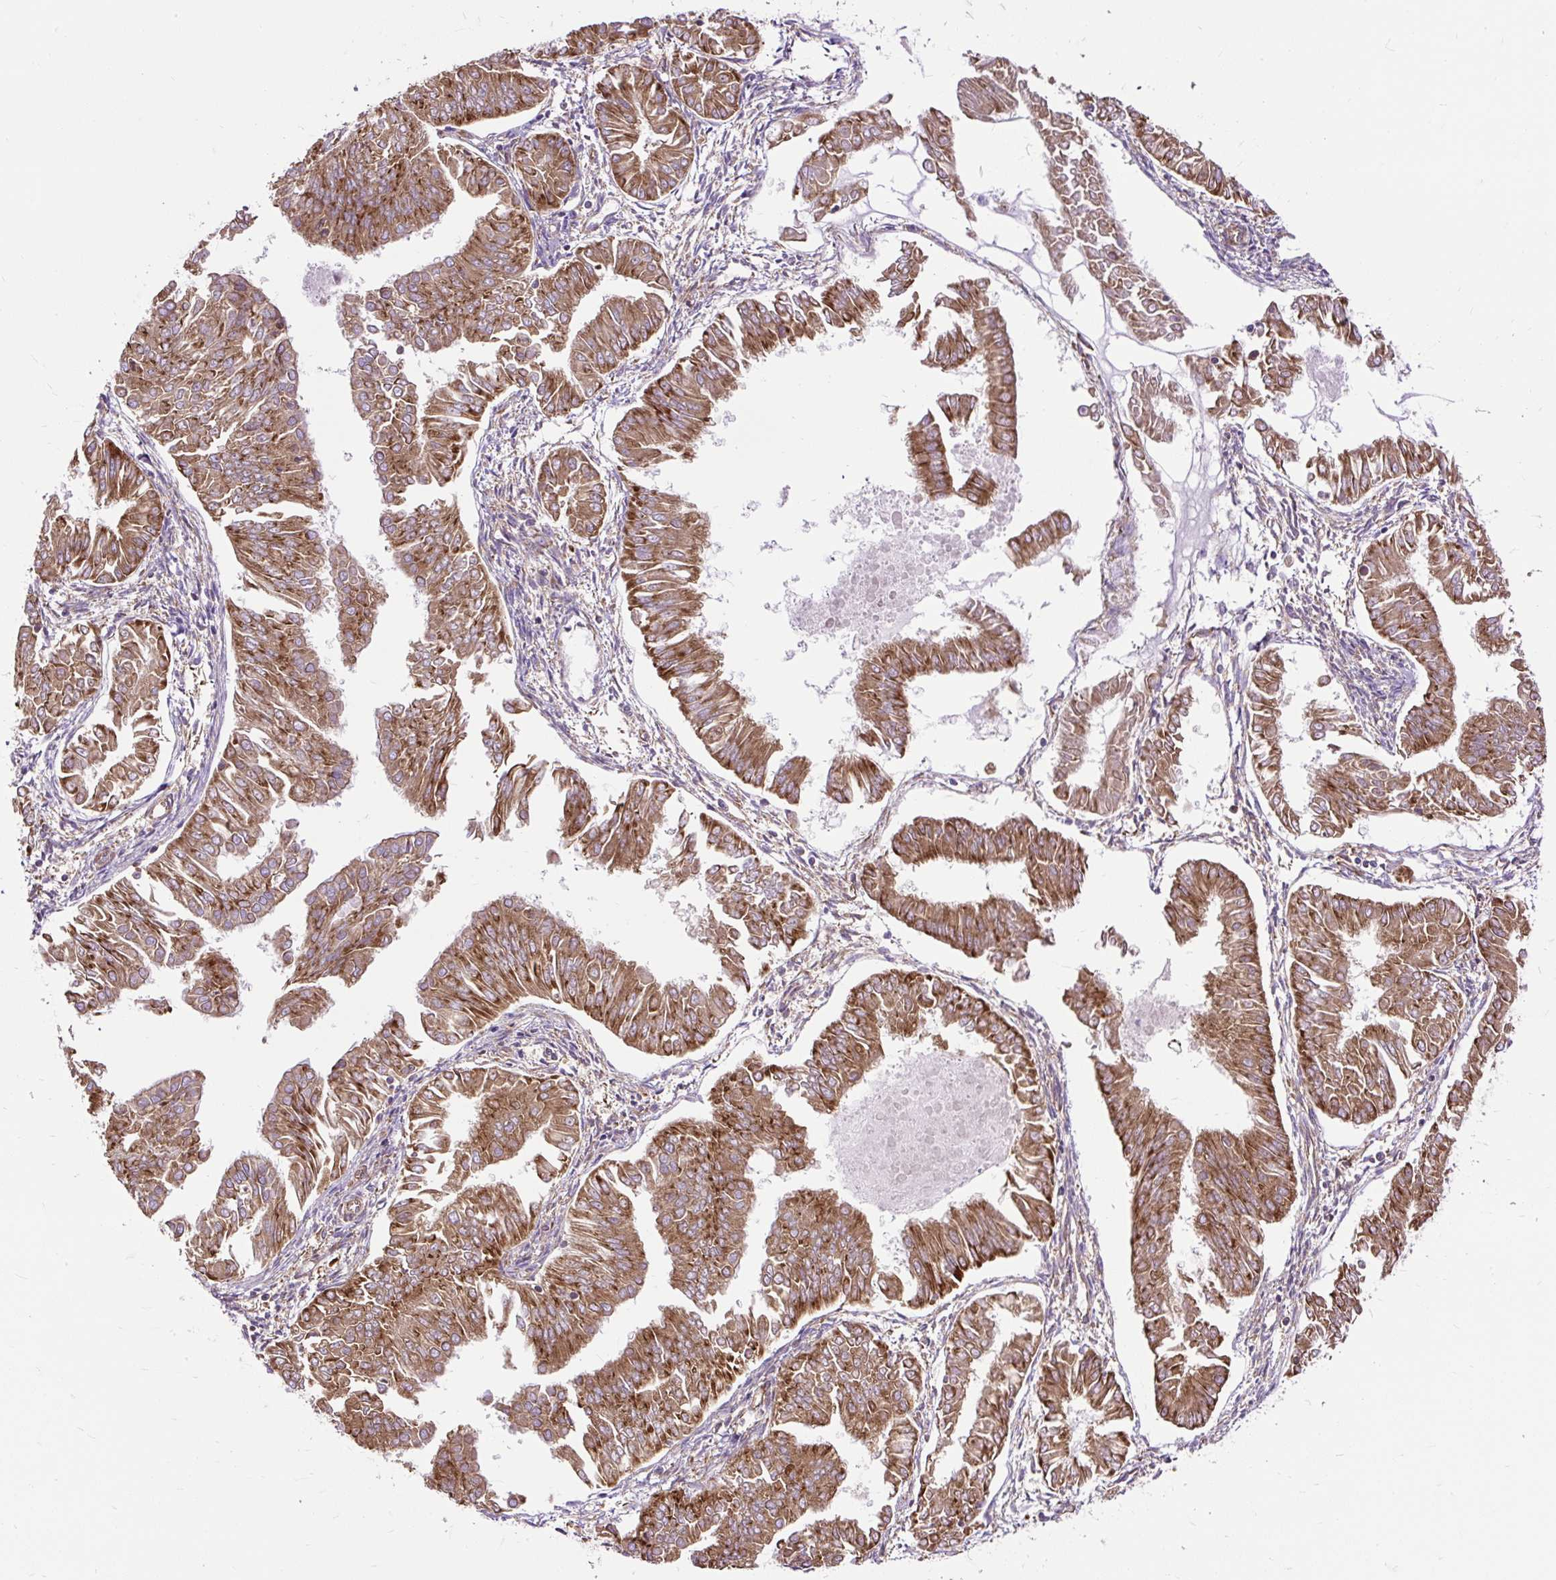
{"staining": {"intensity": "moderate", "quantity": ">75%", "location": "cytoplasmic/membranous"}, "tissue": "endometrial cancer", "cell_type": "Tumor cells", "image_type": "cancer", "snomed": [{"axis": "morphology", "description": "Adenocarcinoma, NOS"}, {"axis": "topography", "description": "Endometrium"}], "caption": "Endometrial adenocarcinoma stained with a protein marker shows moderate staining in tumor cells.", "gene": "RPS5", "patient": {"sex": "female", "age": 53}}